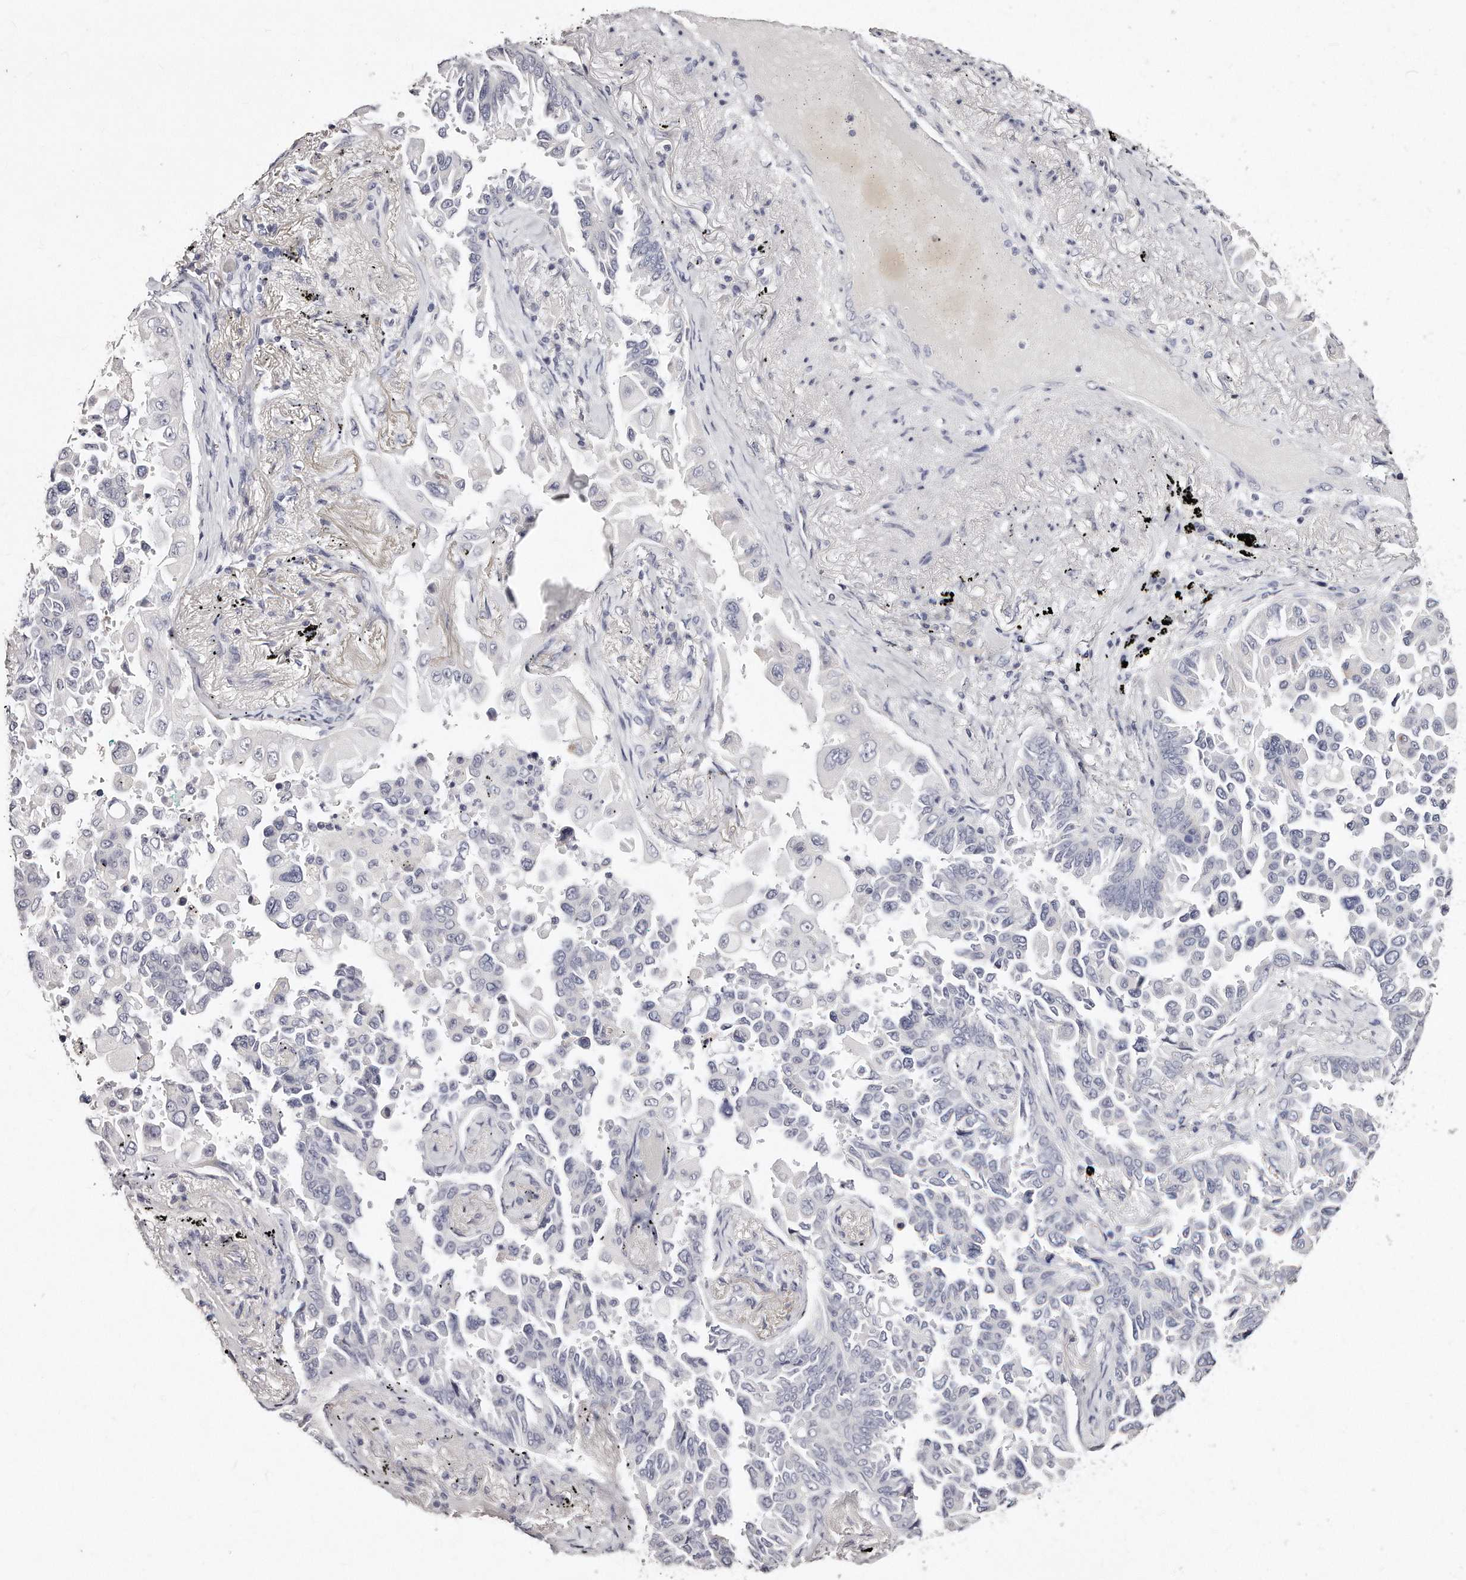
{"staining": {"intensity": "negative", "quantity": "none", "location": "none"}, "tissue": "lung cancer", "cell_type": "Tumor cells", "image_type": "cancer", "snomed": [{"axis": "morphology", "description": "Adenocarcinoma, NOS"}, {"axis": "topography", "description": "Lung"}], "caption": "Lung cancer (adenocarcinoma) stained for a protein using IHC reveals no staining tumor cells.", "gene": "GDA", "patient": {"sex": "female", "age": 67}}